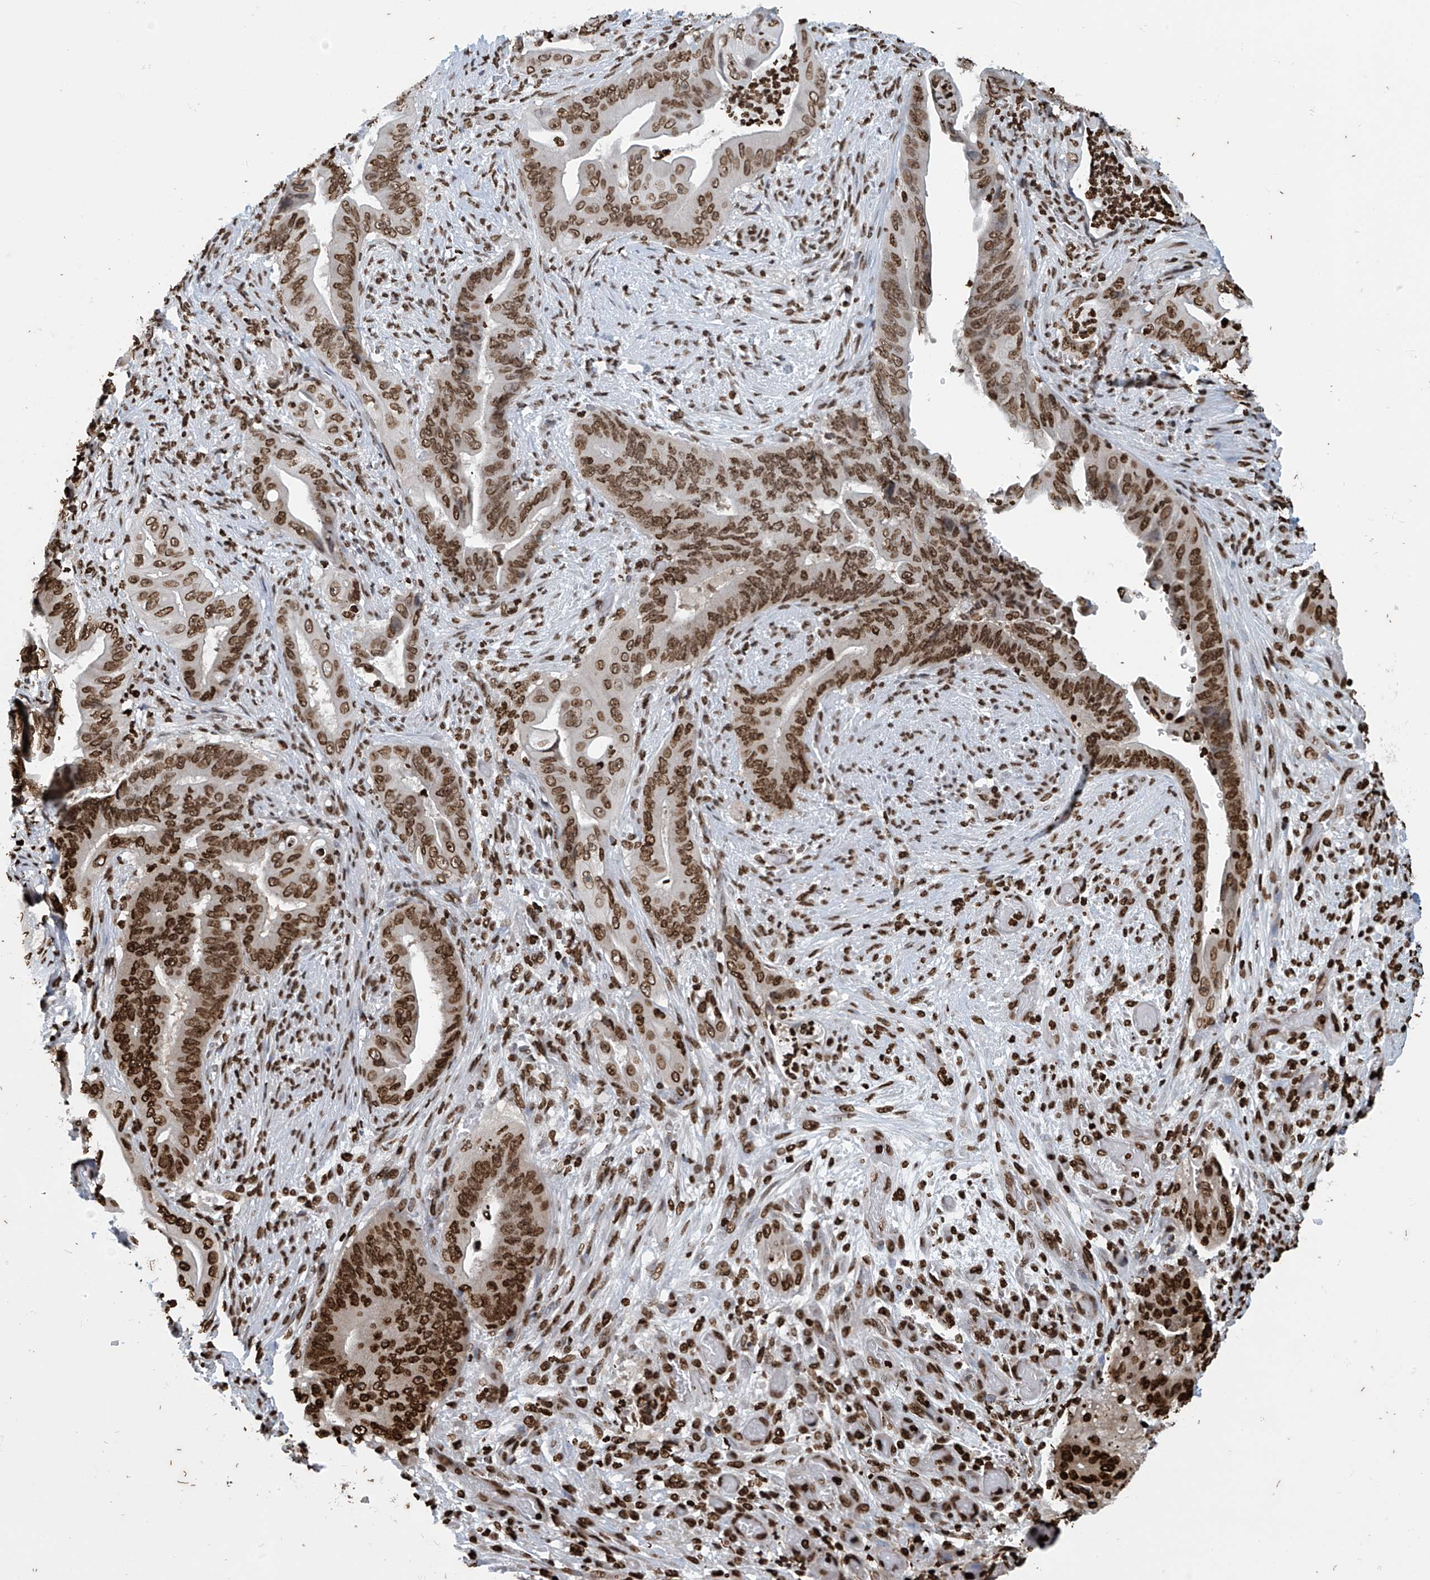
{"staining": {"intensity": "strong", "quantity": ">75%", "location": "nuclear"}, "tissue": "stomach cancer", "cell_type": "Tumor cells", "image_type": "cancer", "snomed": [{"axis": "morphology", "description": "Adenocarcinoma, NOS"}, {"axis": "topography", "description": "Stomach"}], "caption": "Stomach cancer stained with a protein marker demonstrates strong staining in tumor cells.", "gene": "DPPA2", "patient": {"sex": "female", "age": 73}}